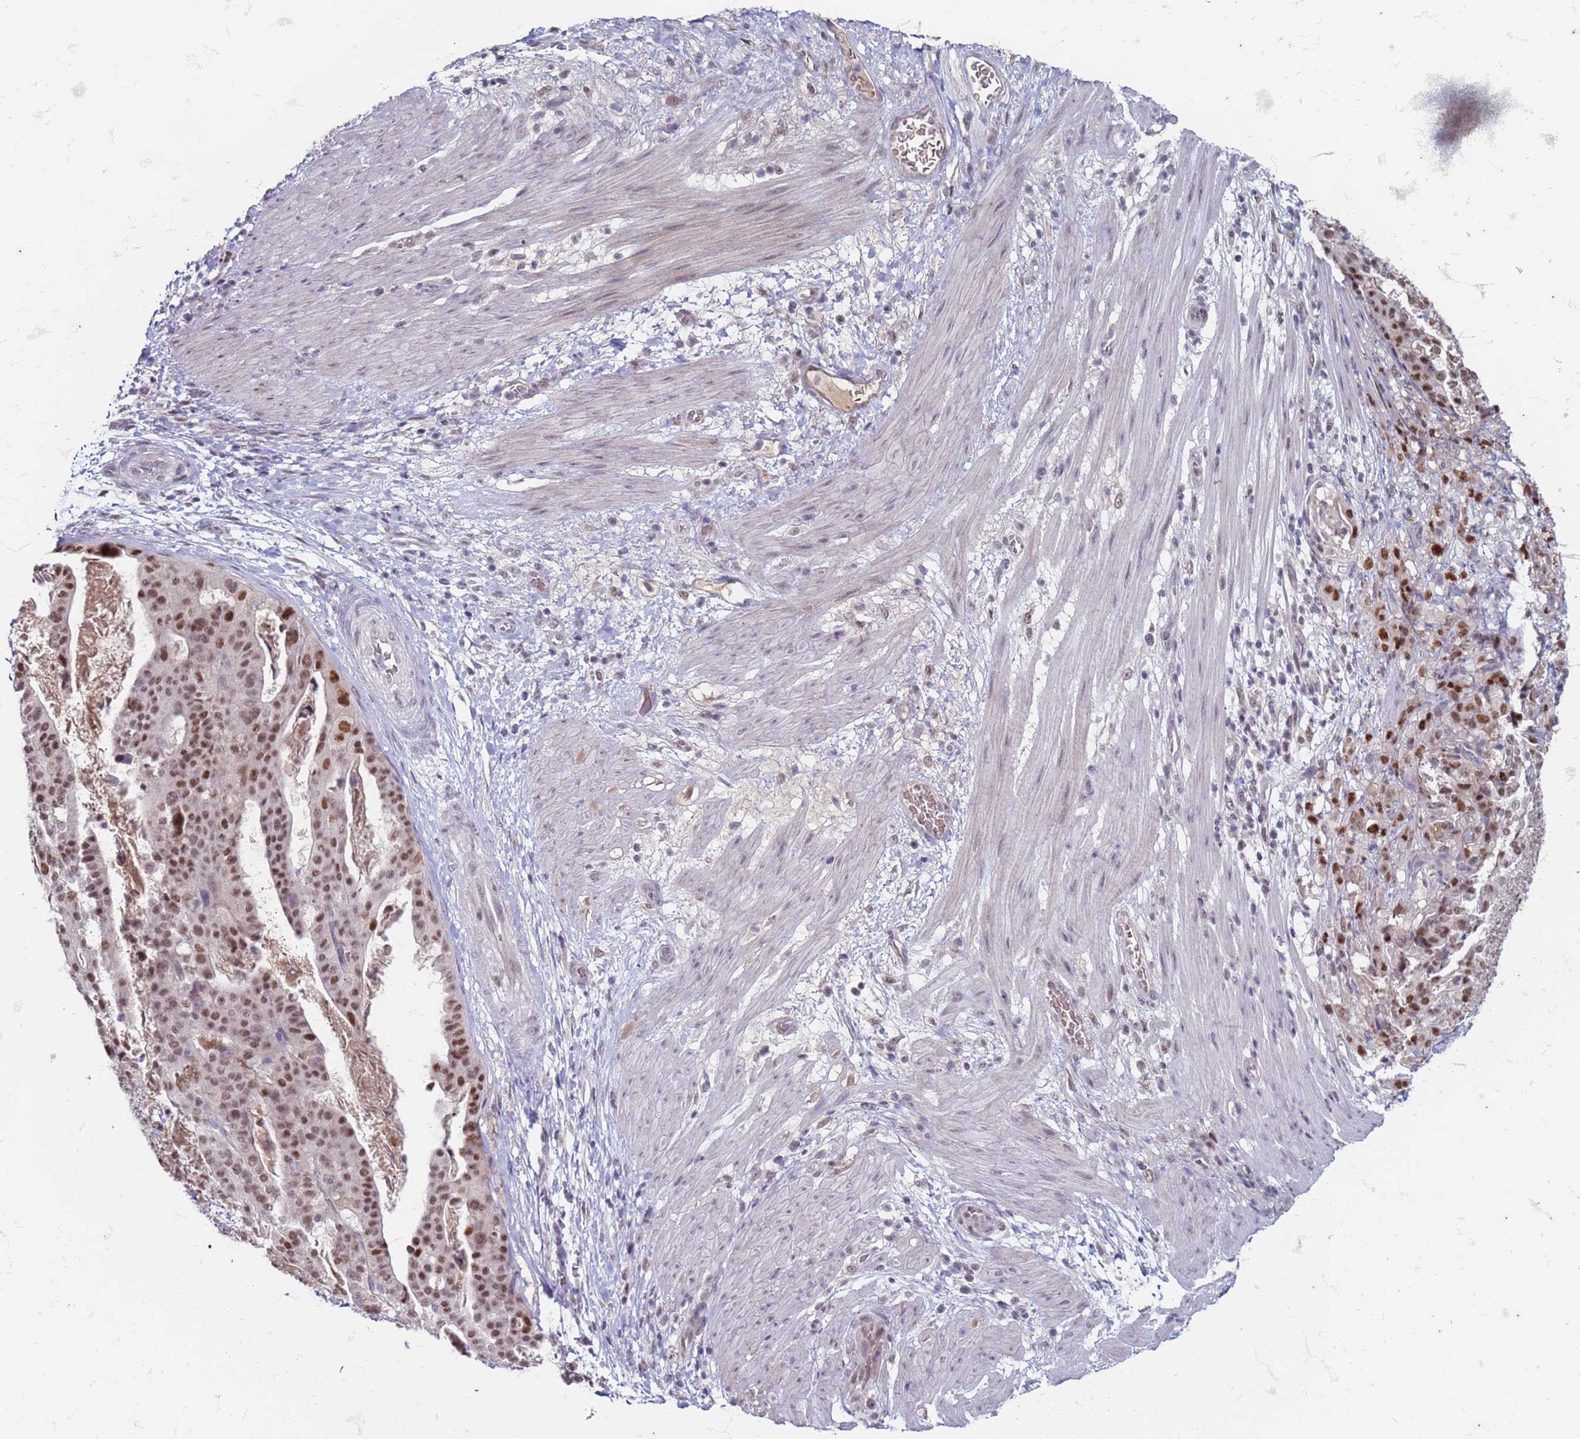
{"staining": {"intensity": "moderate", "quantity": ">75%", "location": "nuclear"}, "tissue": "stomach cancer", "cell_type": "Tumor cells", "image_type": "cancer", "snomed": [{"axis": "morphology", "description": "Adenocarcinoma, NOS"}, {"axis": "topography", "description": "Stomach"}], "caption": "Tumor cells exhibit medium levels of moderate nuclear positivity in about >75% of cells in human stomach cancer. The staining is performed using DAB (3,3'-diaminobenzidine) brown chromogen to label protein expression. The nuclei are counter-stained blue using hematoxylin.", "gene": "TRMT6", "patient": {"sex": "male", "age": 48}}